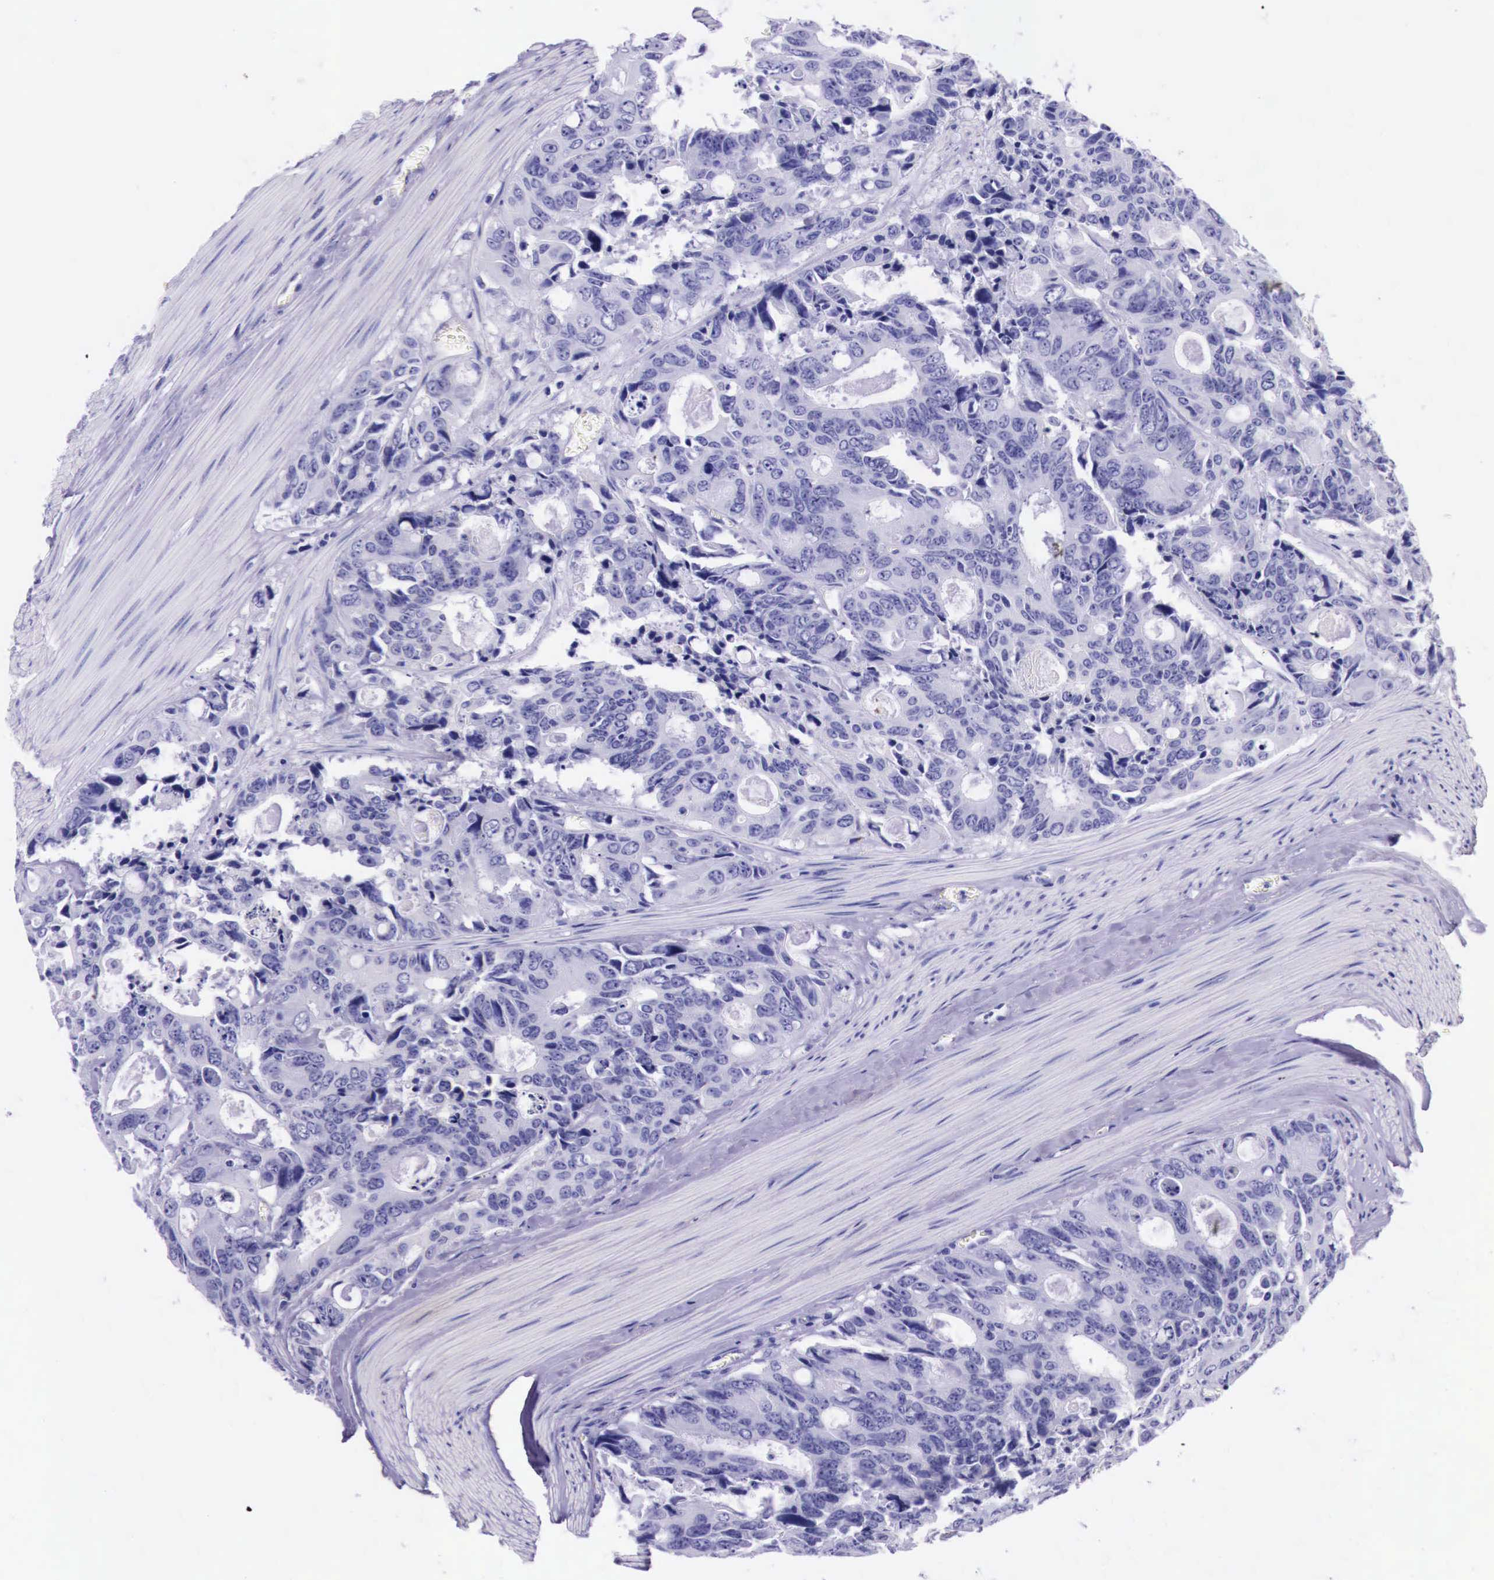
{"staining": {"intensity": "negative", "quantity": "none", "location": "none"}, "tissue": "colorectal cancer", "cell_type": "Tumor cells", "image_type": "cancer", "snomed": [{"axis": "morphology", "description": "Adenocarcinoma, NOS"}, {"axis": "topography", "description": "Rectum"}], "caption": "Protein analysis of colorectal cancer (adenocarcinoma) reveals no significant positivity in tumor cells.", "gene": "ESR1", "patient": {"sex": "male", "age": 76}}